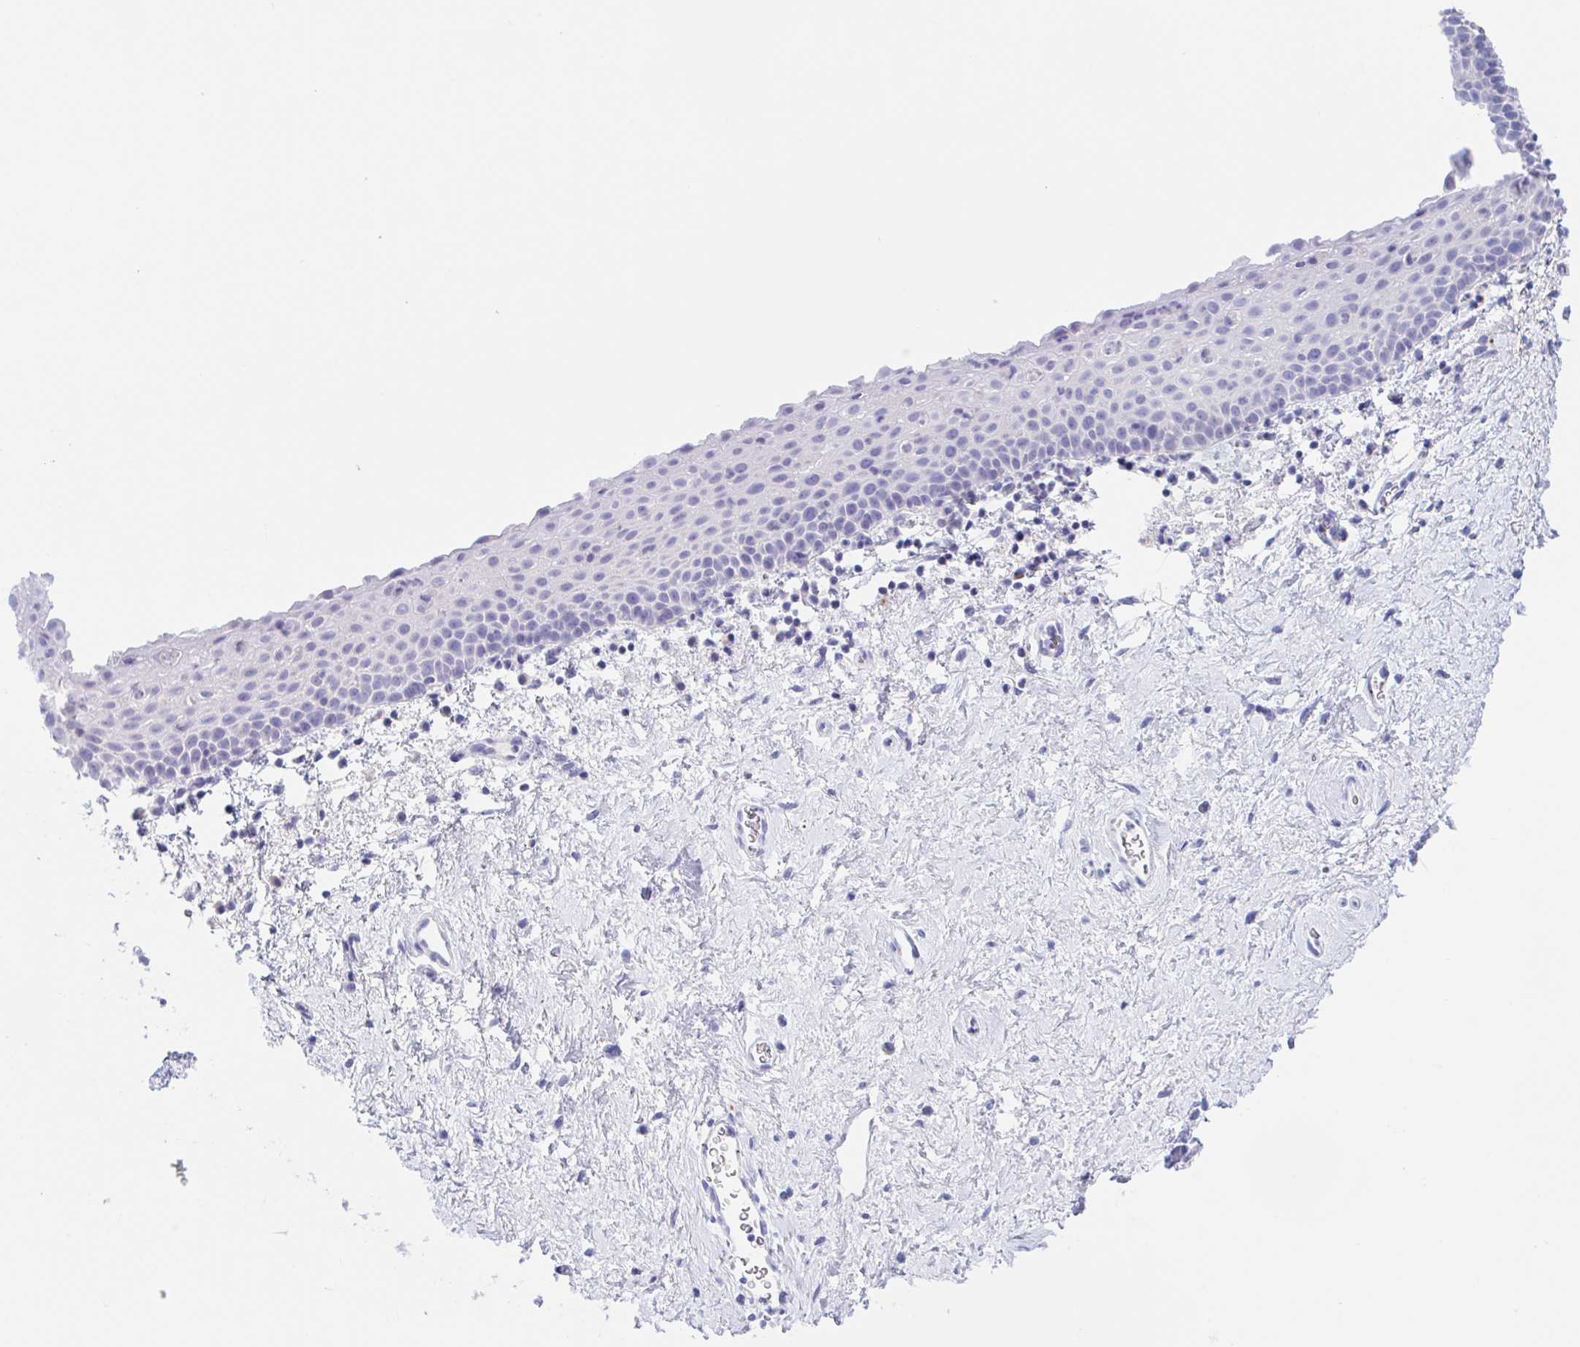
{"staining": {"intensity": "negative", "quantity": "none", "location": "none"}, "tissue": "vagina", "cell_type": "Squamous epithelial cells", "image_type": "normal", "snomed": [{"axis": "morphology", "description": "Normal tissue, NOS"}, {"axis": "topography", "description": "Vagina"}], "caption": "Immunohistochemical staining of benign human vagina exhibits no significant expression in squamous epithelial cells. Brightfield microscopy of IHC stained with DAB (3,3'-diaminobenzidine) (brown) and hematoxylin (blue), captured at high magnification.", "gene": "ANKRD9", "patient": {"sex": "female", "age": 61}}